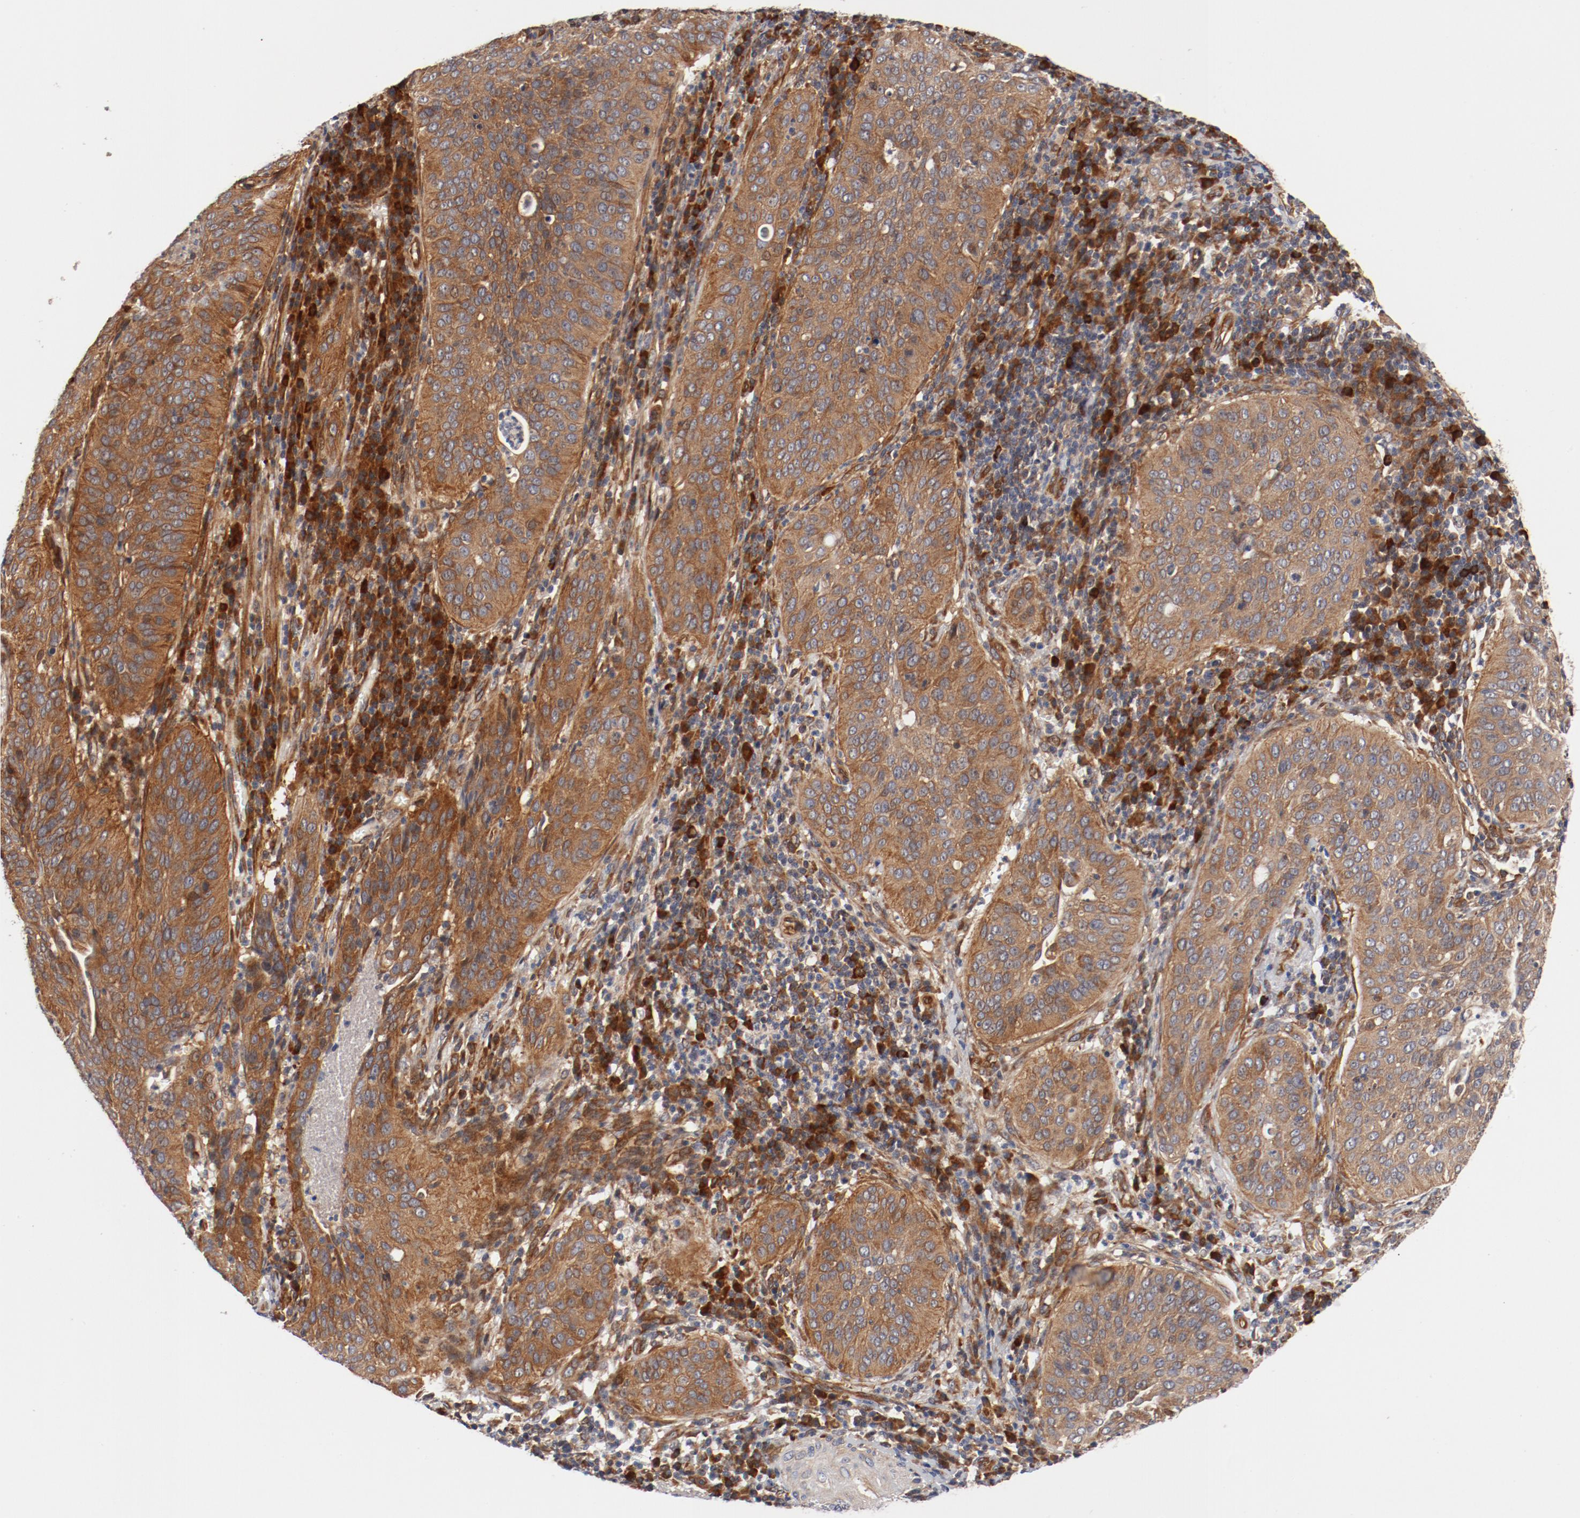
{"staining": {"intensity": "moderate", "quantity": ">75%", "location": "cytoplasmic/membranous"}, "tissue": "cervical cancer", "cell_type": "Tumor cells", "image_type": "cancer", "snomed": [{"axis": "morphology", "description": "Squamous cell carcinoma, NOS"}, {"axis": "topography", "description": "Cervix"}], "caption": "Immunohistochemistry (IHC) (DAB) staining of human cervical squamous cell carcinoma reveals moderate cytoplasmic/membranous protein staining in about >75% of tumor cells.", "gene": "PITPNM2", "patient": {"sex": "female", "age": 39}}